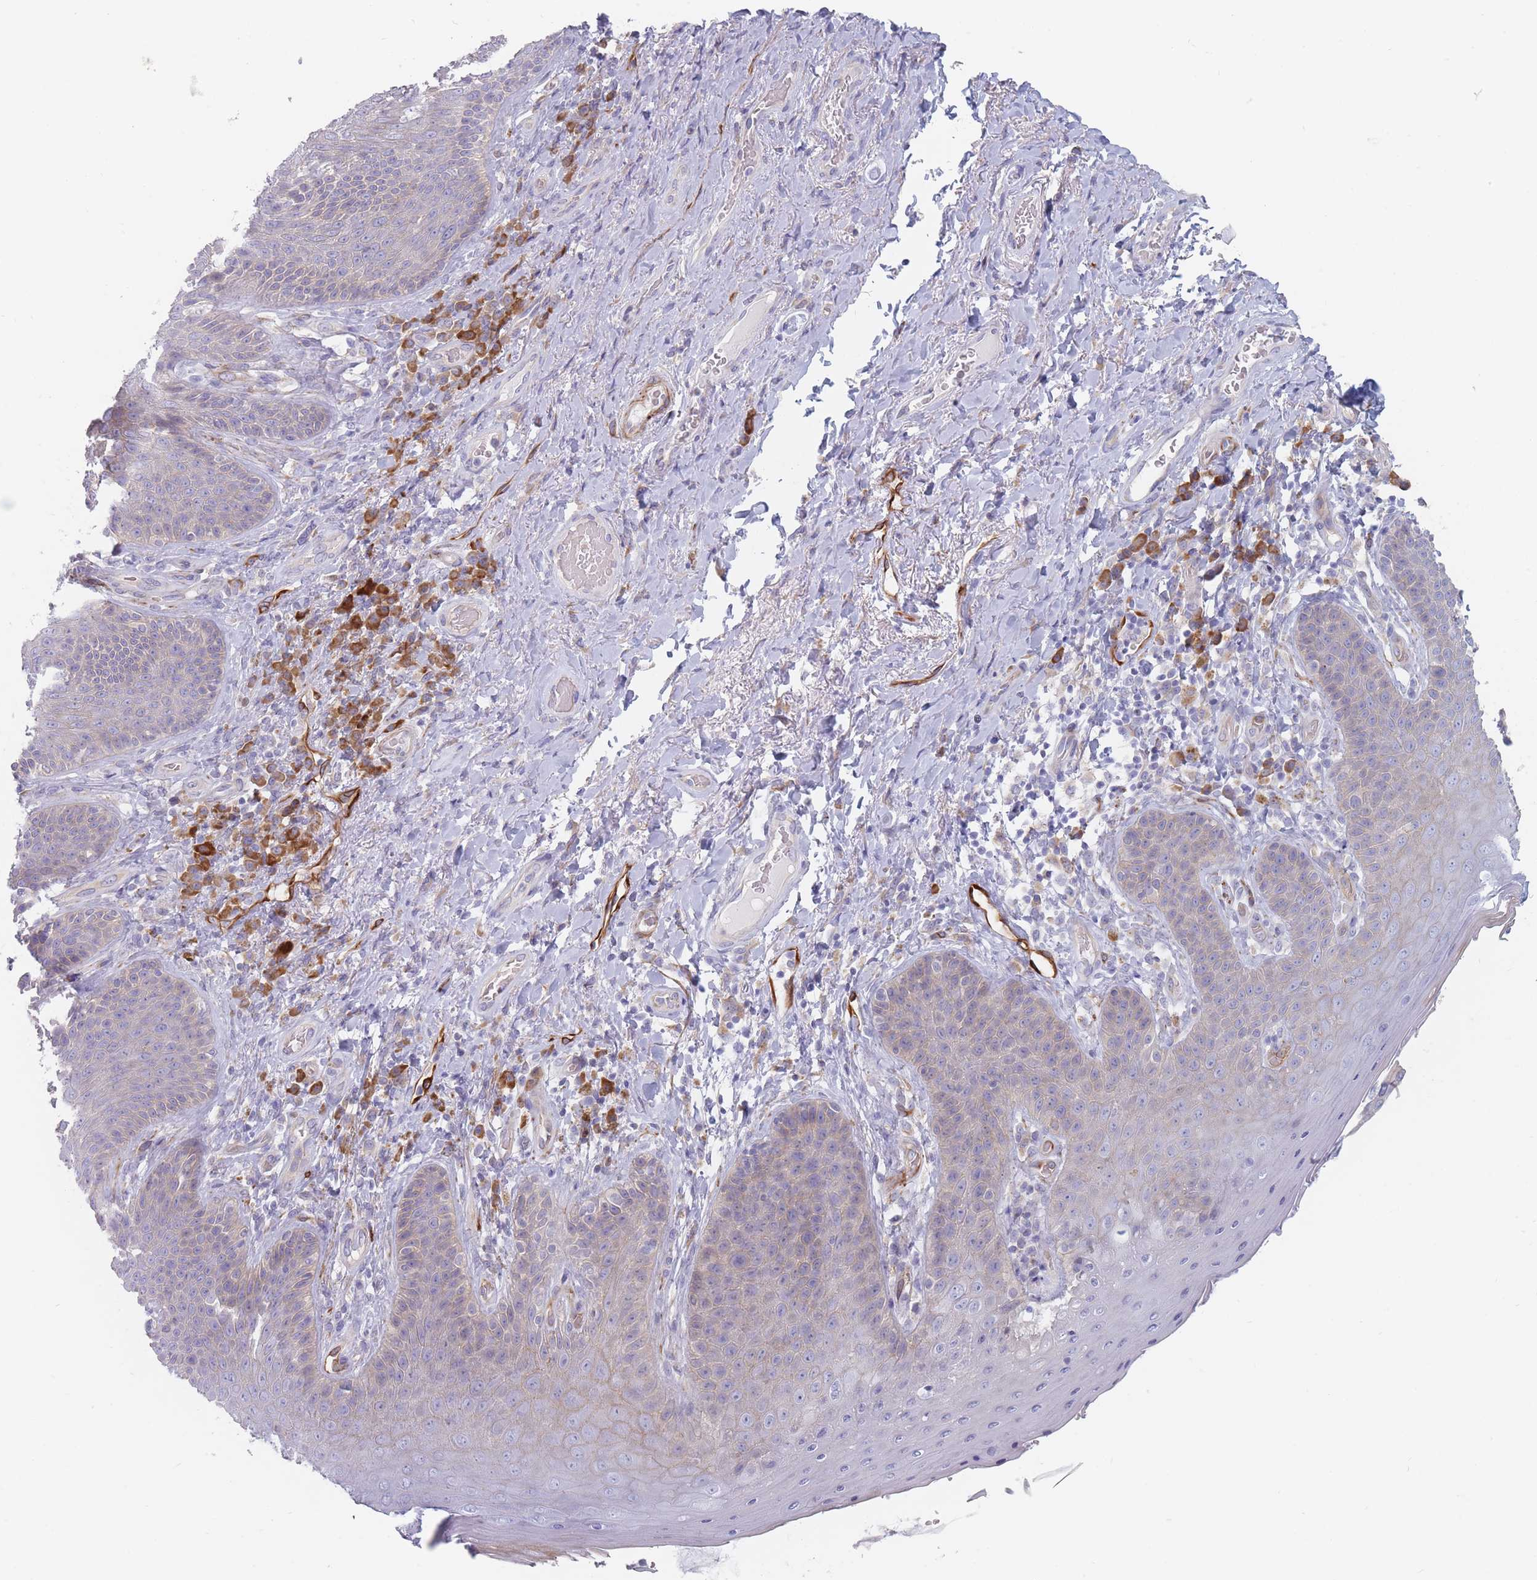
{"staining": {"intensity": "weak", "quantity": "25%-75%", "location": "cytoplasmic/membranous"}, "tissue": "skin", "cell_type": "Epidermal cells", "image_type": "normal", "snomed": [{"axis": "morphology", "description": "Normal tissue, NOS"}, {"axis": "topography", "description": "Anal"}], "caption": "IHC photomicrograph of unremarkable skin stained for a protein (brown), which shows low levels of weak cytoplasmic/membranous expression in about 25%-75% of epidermal cells.", "gene": "ERBIN", "patient": {"sex": "female", "age": 89}}